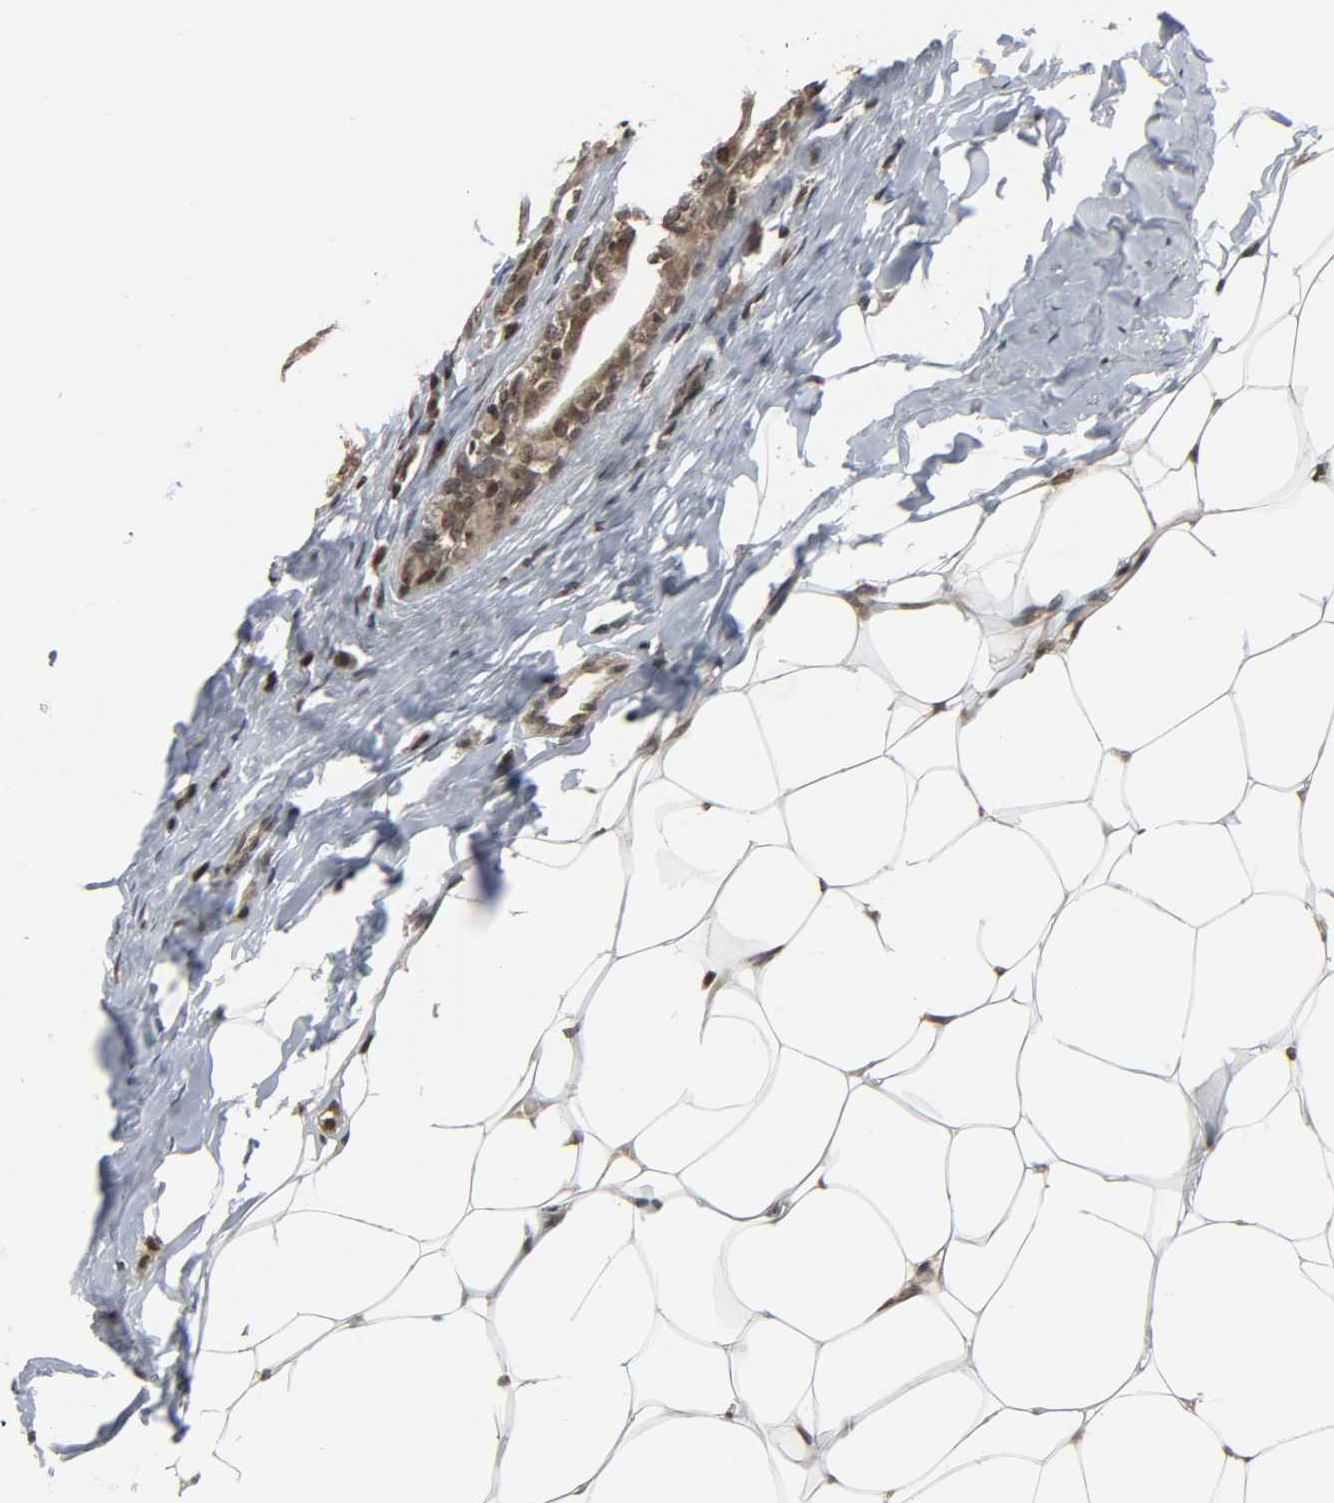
{"staining": {"intensity": "moderate", "quantity": ">75%", "location": "nuclear"}, "tissue": "breast cancer", "cell_type": "Tumor cells", "image_type": "cancer", "snomed": [{"axis": "morphology", "description": "Duct carcinoma"}, {"axis": "topography", "description": "Breast"}], "caption": "A histopathology image showing moderate nuclear staining in approximately >75% of tumor cells in breast cancer (intraductal carcinoma), as visualized by brown immunohistochemical staining.", "gene": "XRCC1", "patient": {"sex": "female", "age": 40}}